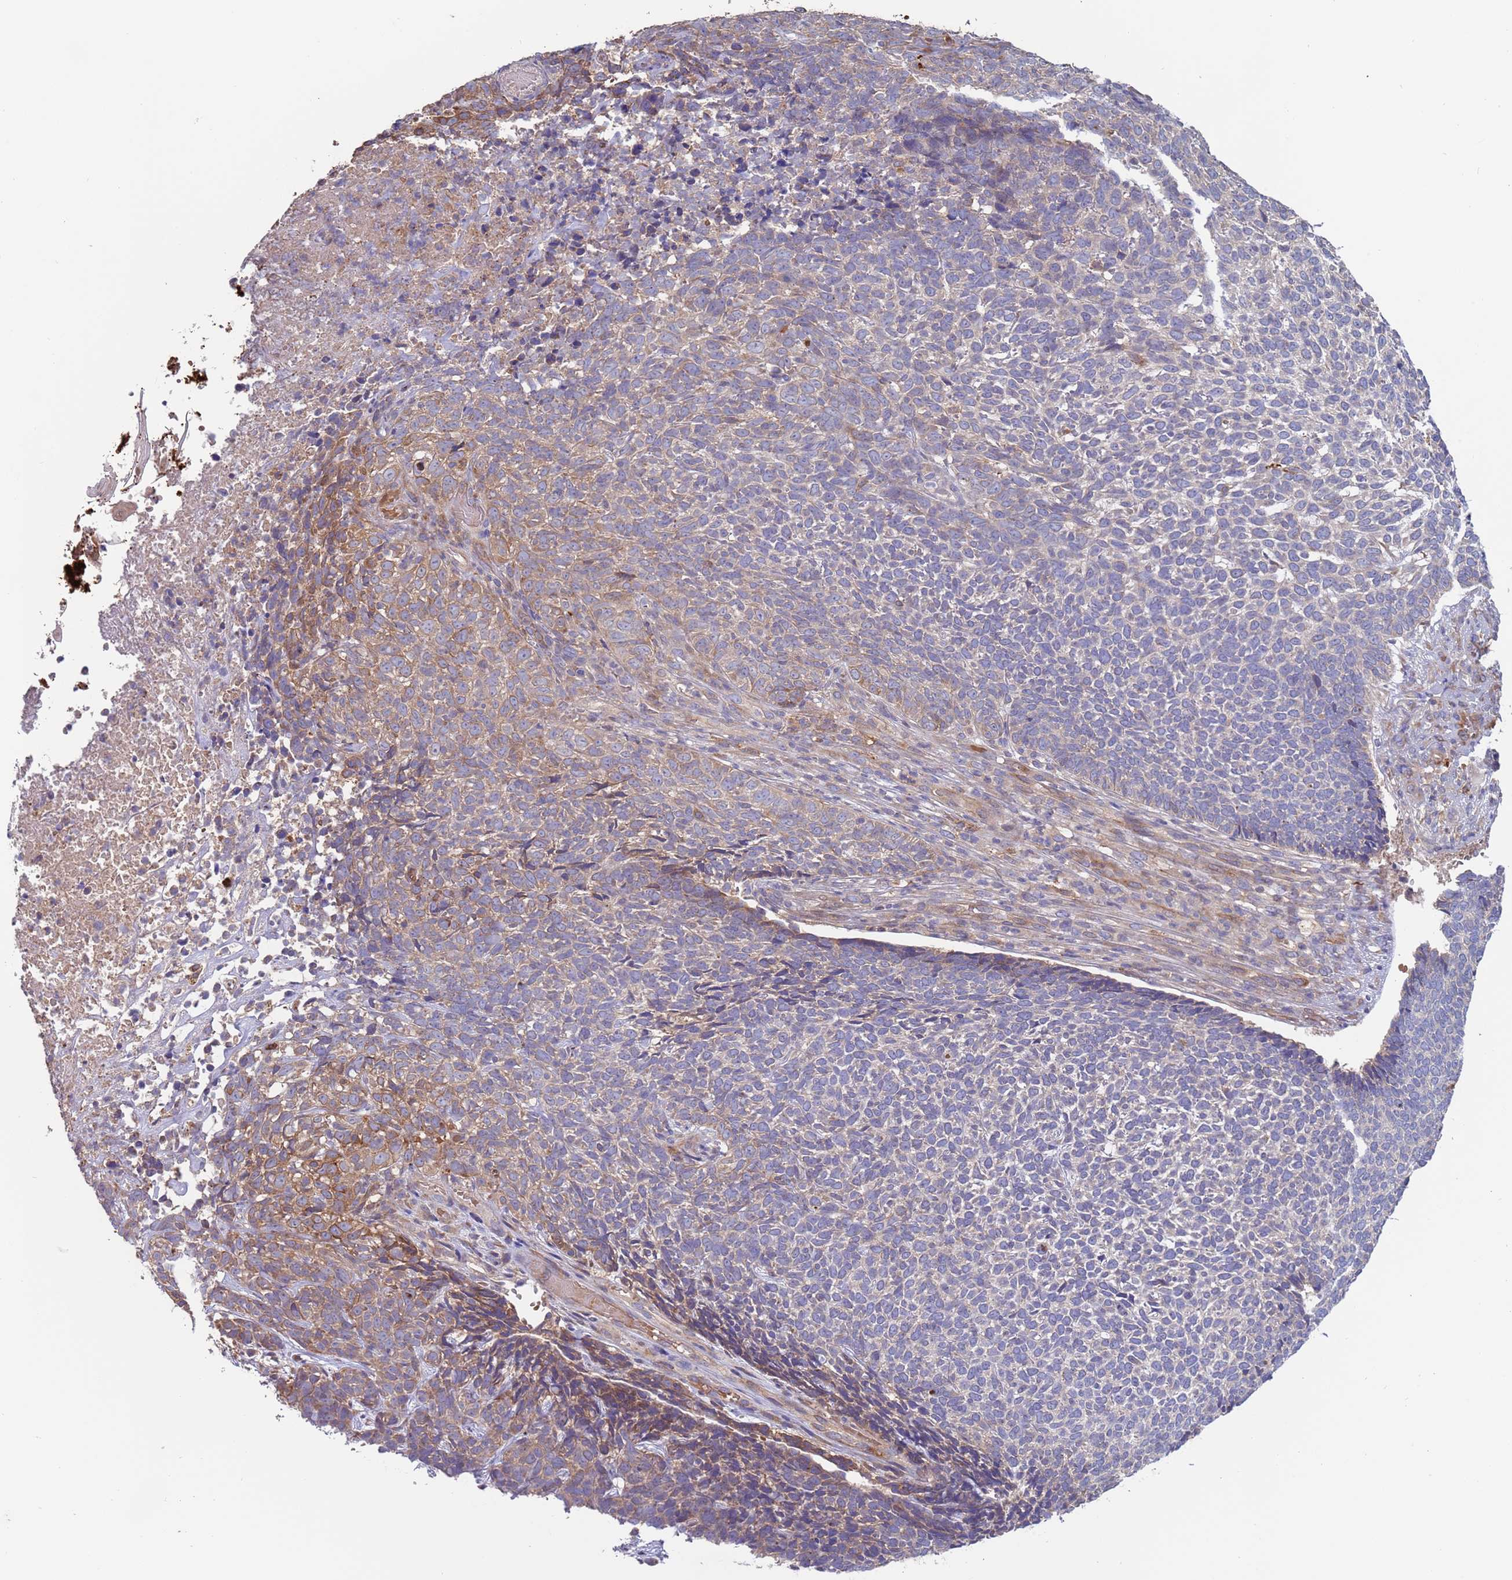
{"staining": {"intensity": "weak", "quantity": "<25%", "location": "cytoplasmic/membranous"}, "tissue": "skin cancer", "cell_type": "Tumor cells", "image_type": "cancer", "snomed": [{"axis": "morphology", "description": "Basal cell carcinoma"}, {"axis": "topography", "description": "Skin"}], "caption": "This is a photomicrograph of immunohistochemistry (IHC) staining of skin cancer, which shows no positivity in tumor cells. Brightfield microscopy of IHC stained with DAB (brown) and hematoxylin (blue), captured at high magnification.", "gene": "MALRD1", "patient": {"sex": "female", "age": 84}}